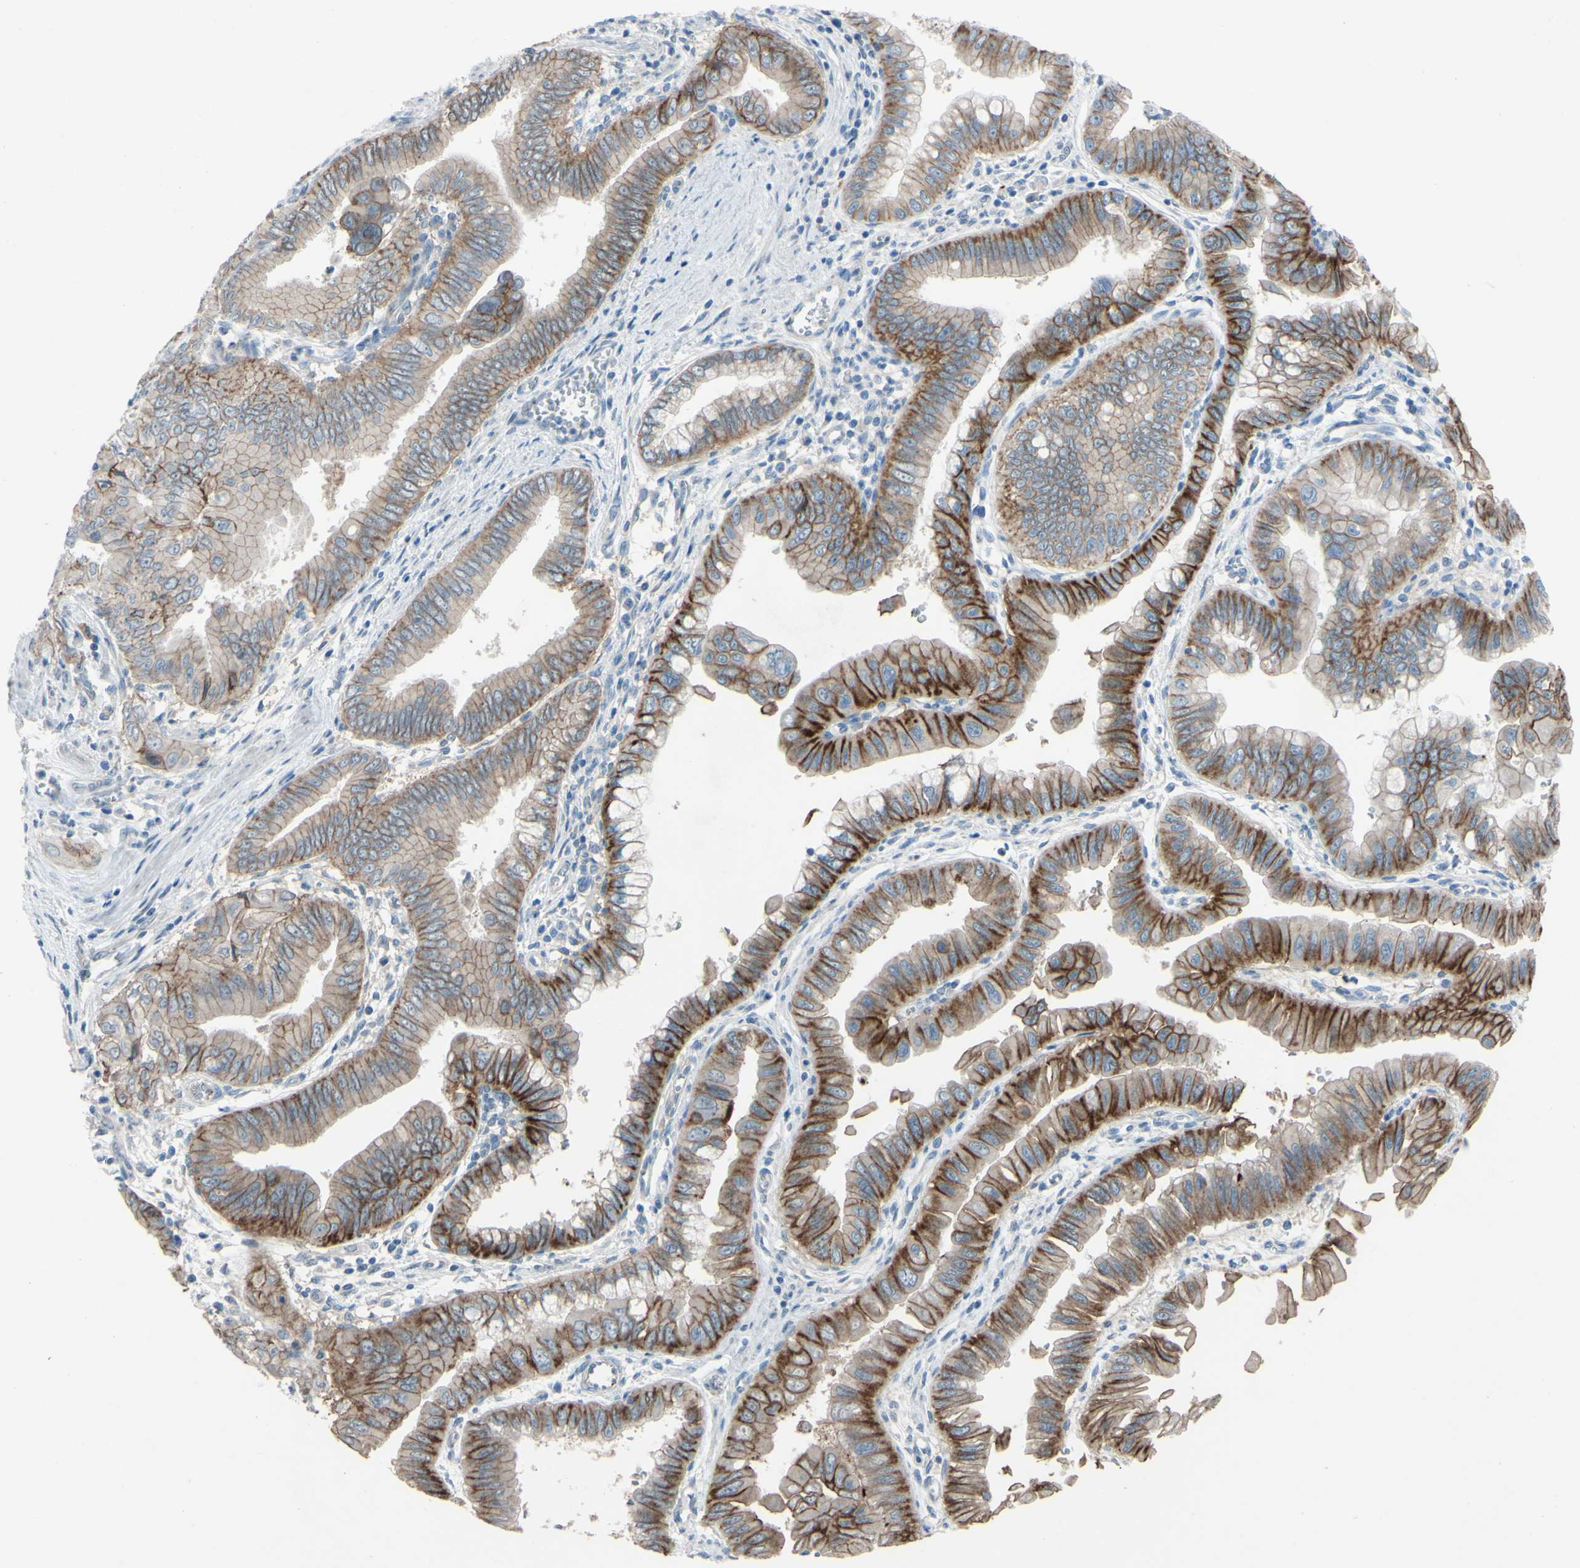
{"staining": {"intensity": "strong", "quantity": "25%-75%", "location": "cytoplasmic/membranous"}, "tissue": "pancreatic cancer", "cell_type": "Tumor cells", "image_type": "cancer", "snomed": [{"axis": "morphology", "description": "Normal tissue, NOS"}, {"axis": "topography", "description": "Lymph node"}], "caption": "Protein staining of pancreatic cancer tissue demonstrates strong cytoplasmic/membranous expression in about 25%-75% of tumor cells.", "gene": "CDCP1", "patient": {"sex": "male", "age": 50}}